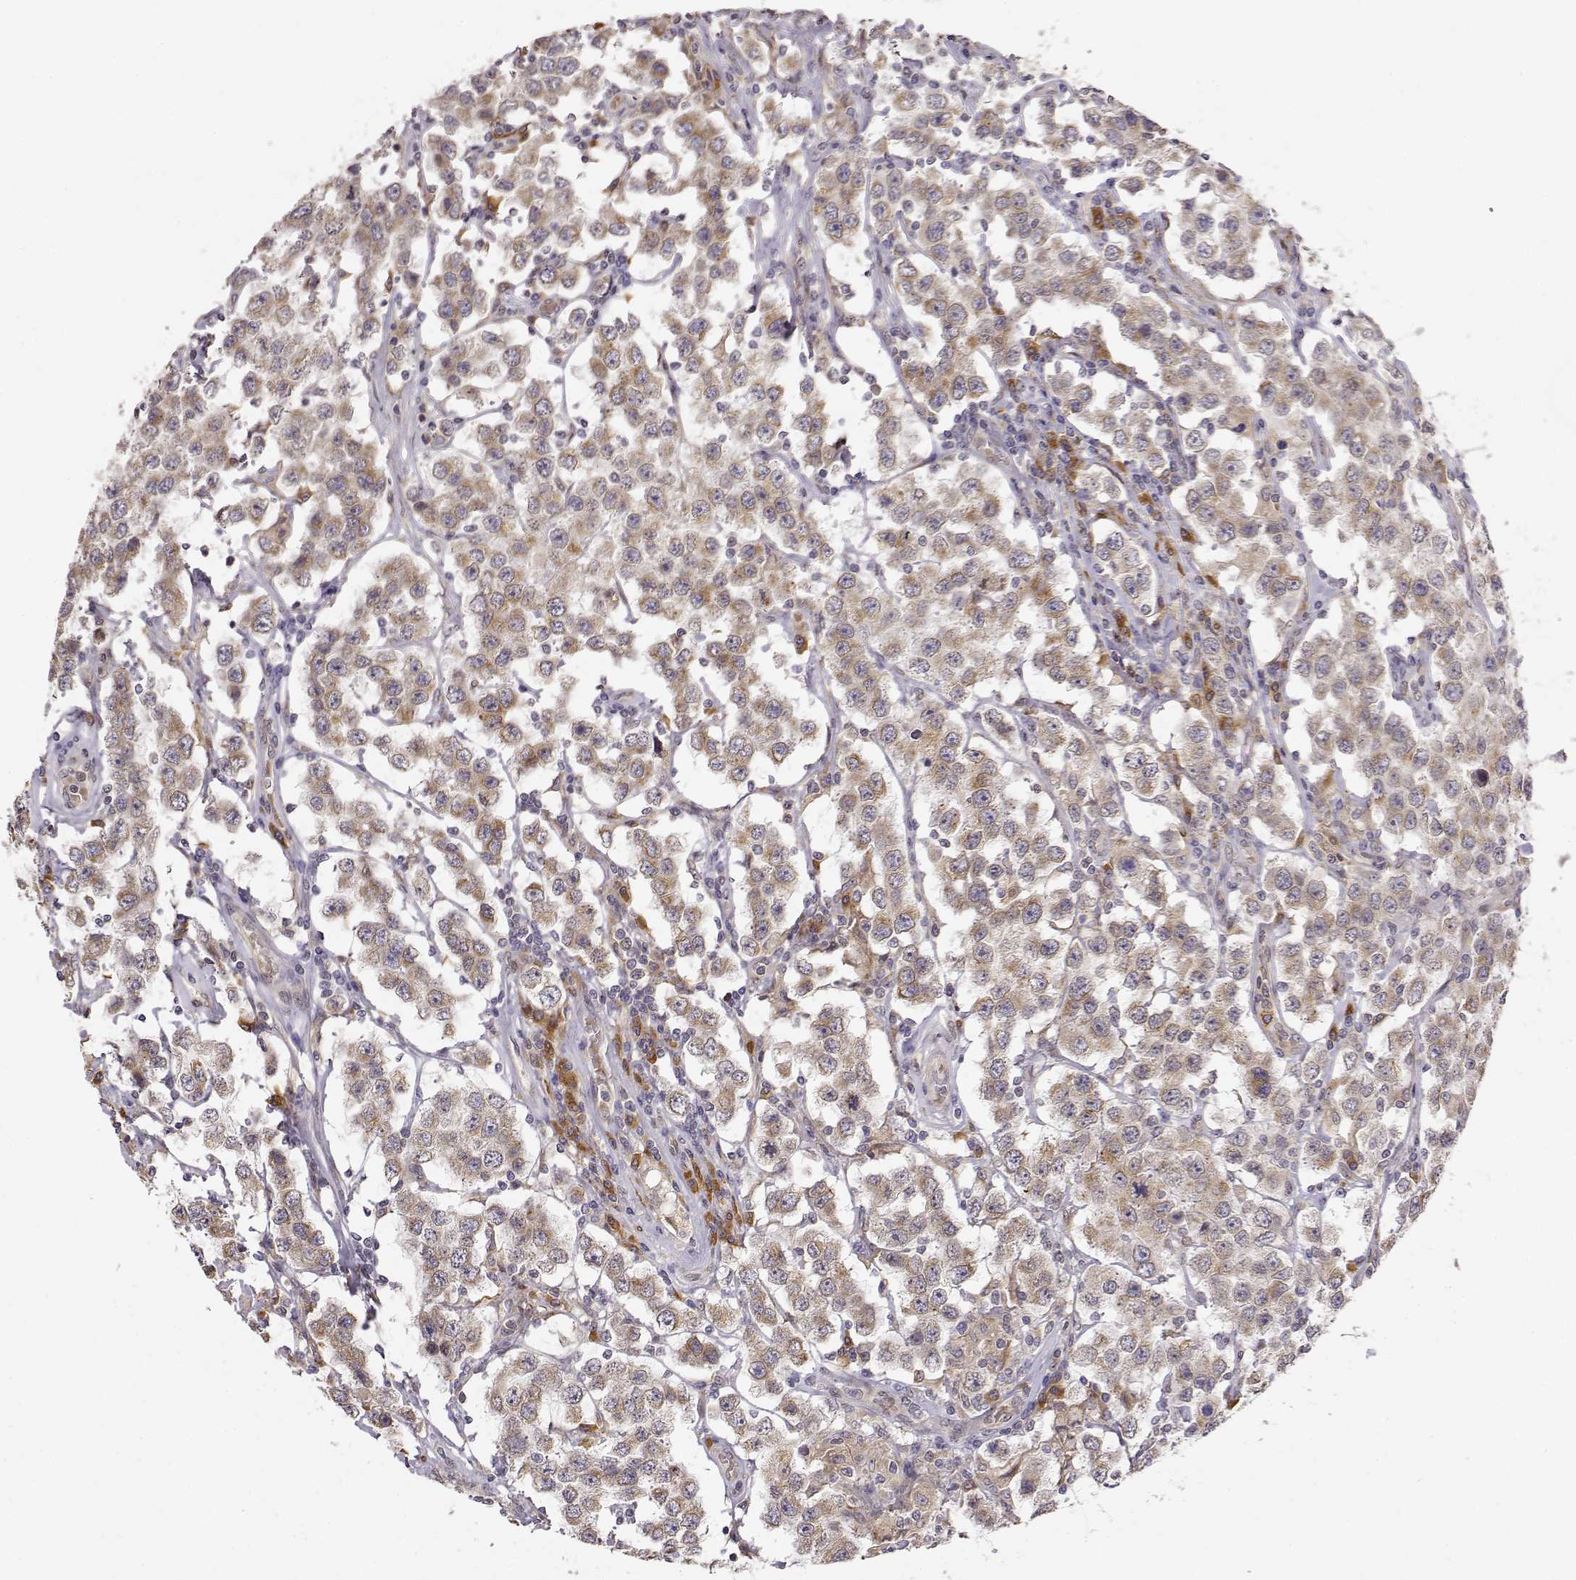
{"staining": {"intensity": "weak", "quantity": ">75%", "location": "cytoplasmic/membranous"}, "tissue": "testis cancer", "cell_type": "Tumor cells", "image_type": "cancer", "snomed": [{"axis": "morphology", "description": "Seminoma, NOS"}, {"axis": "topography", "description": "Testis"}], "caption": "Testis cancer (seminoma) tissue demonstrates weak cytoplasmic/membranous staining in approximately >75% of tumor cells, visualized by immunohistochemistry. (IHC, brightfield microscopy, high magnification).", "gene": "ERGIC2", "patient": {"sex": "male", "age": 52}}